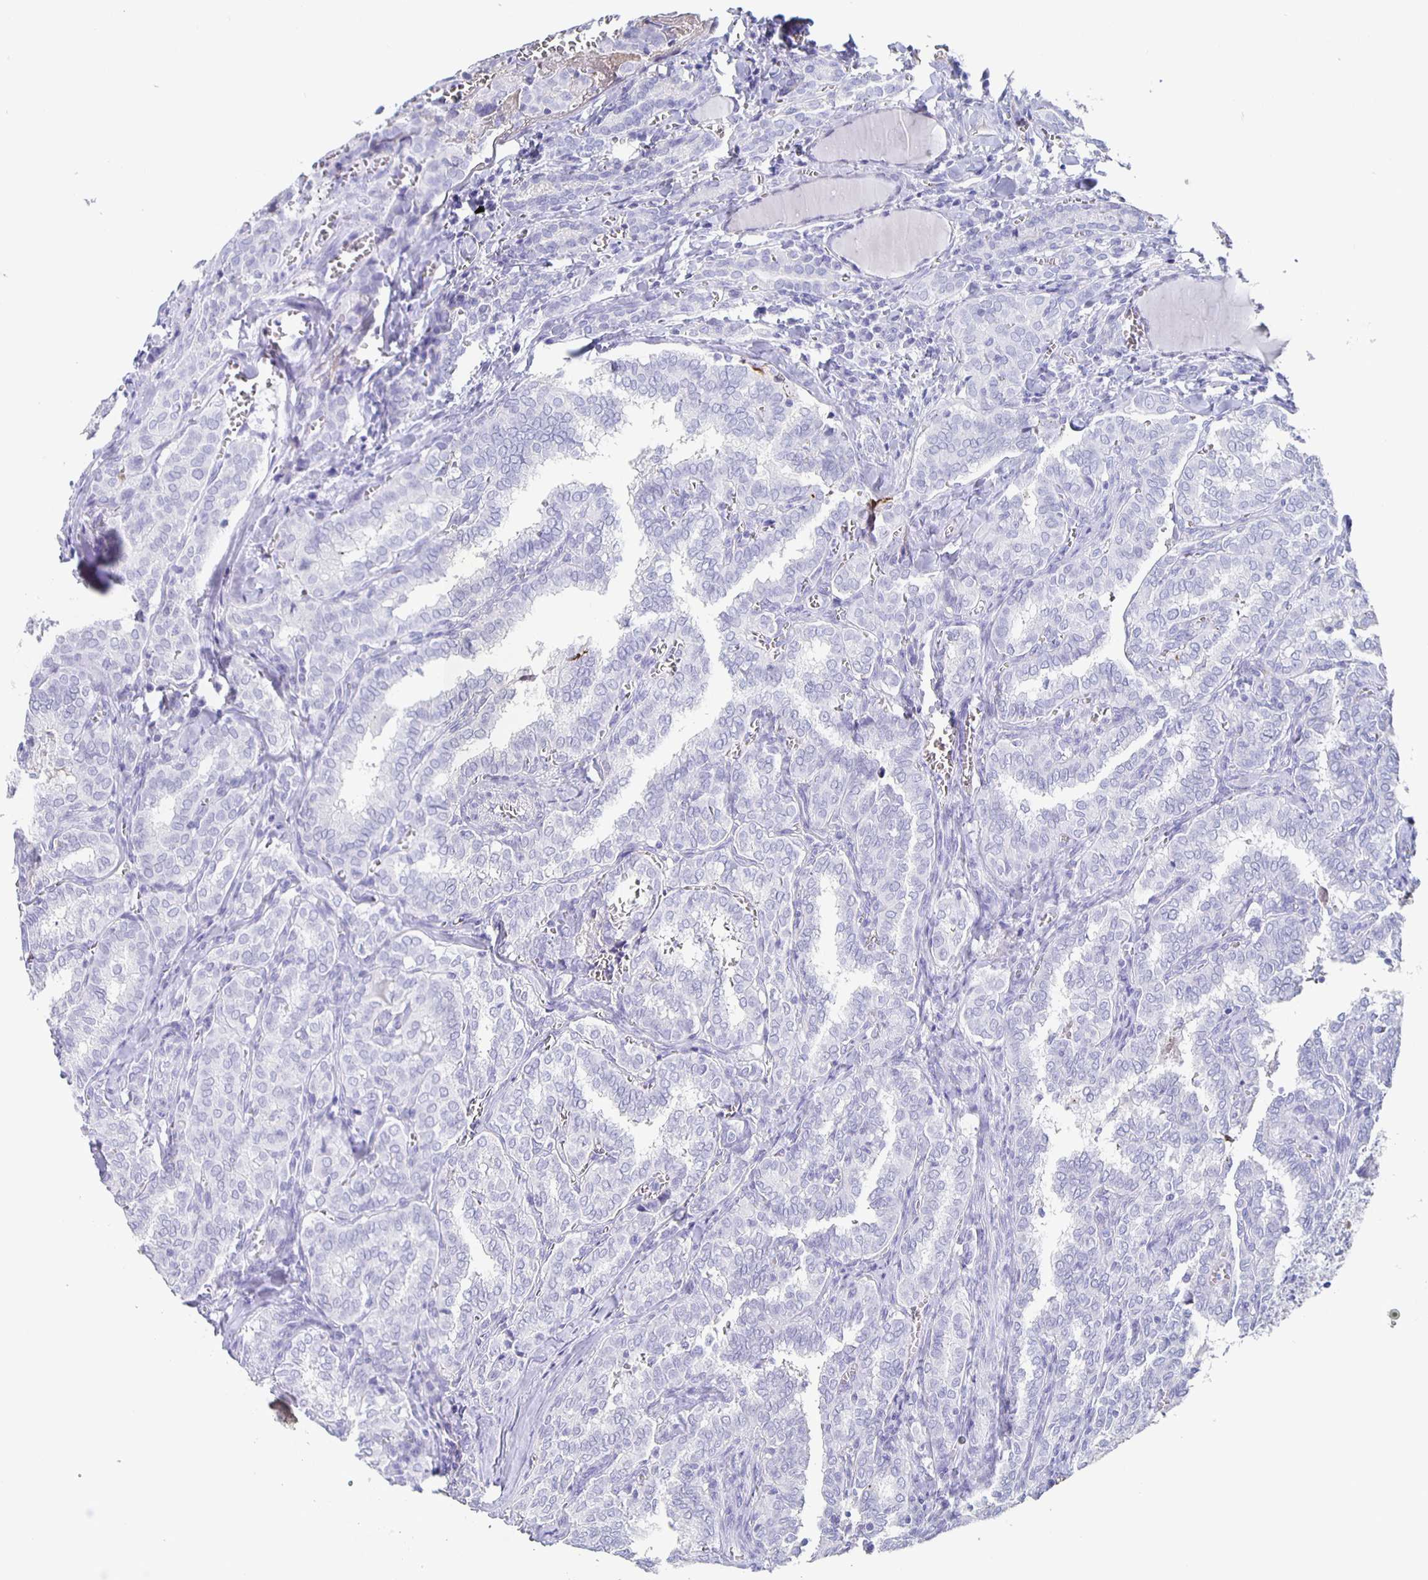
{"staining": {"intensity": "negative", "quantity": "none", "location": "none"}, "tissue": "thyroid cancer", "cell_type": "Tumor cells", "image_type": "cancer", "snomed": [{"axis": "morphology", "description": "Papillary adenocarcinoma, NOS"}, {"axis": "topography", "description": "Thyroid gland"}], "caption": "DAB immunohistochemical staining of thyroid cancer demonstrates no significant staining in tumor cells. (DAB immunohistochemistry with hematoxylin counter stain).", "gene": "FGA", "patient": {"sex": "female", "age": 30}}